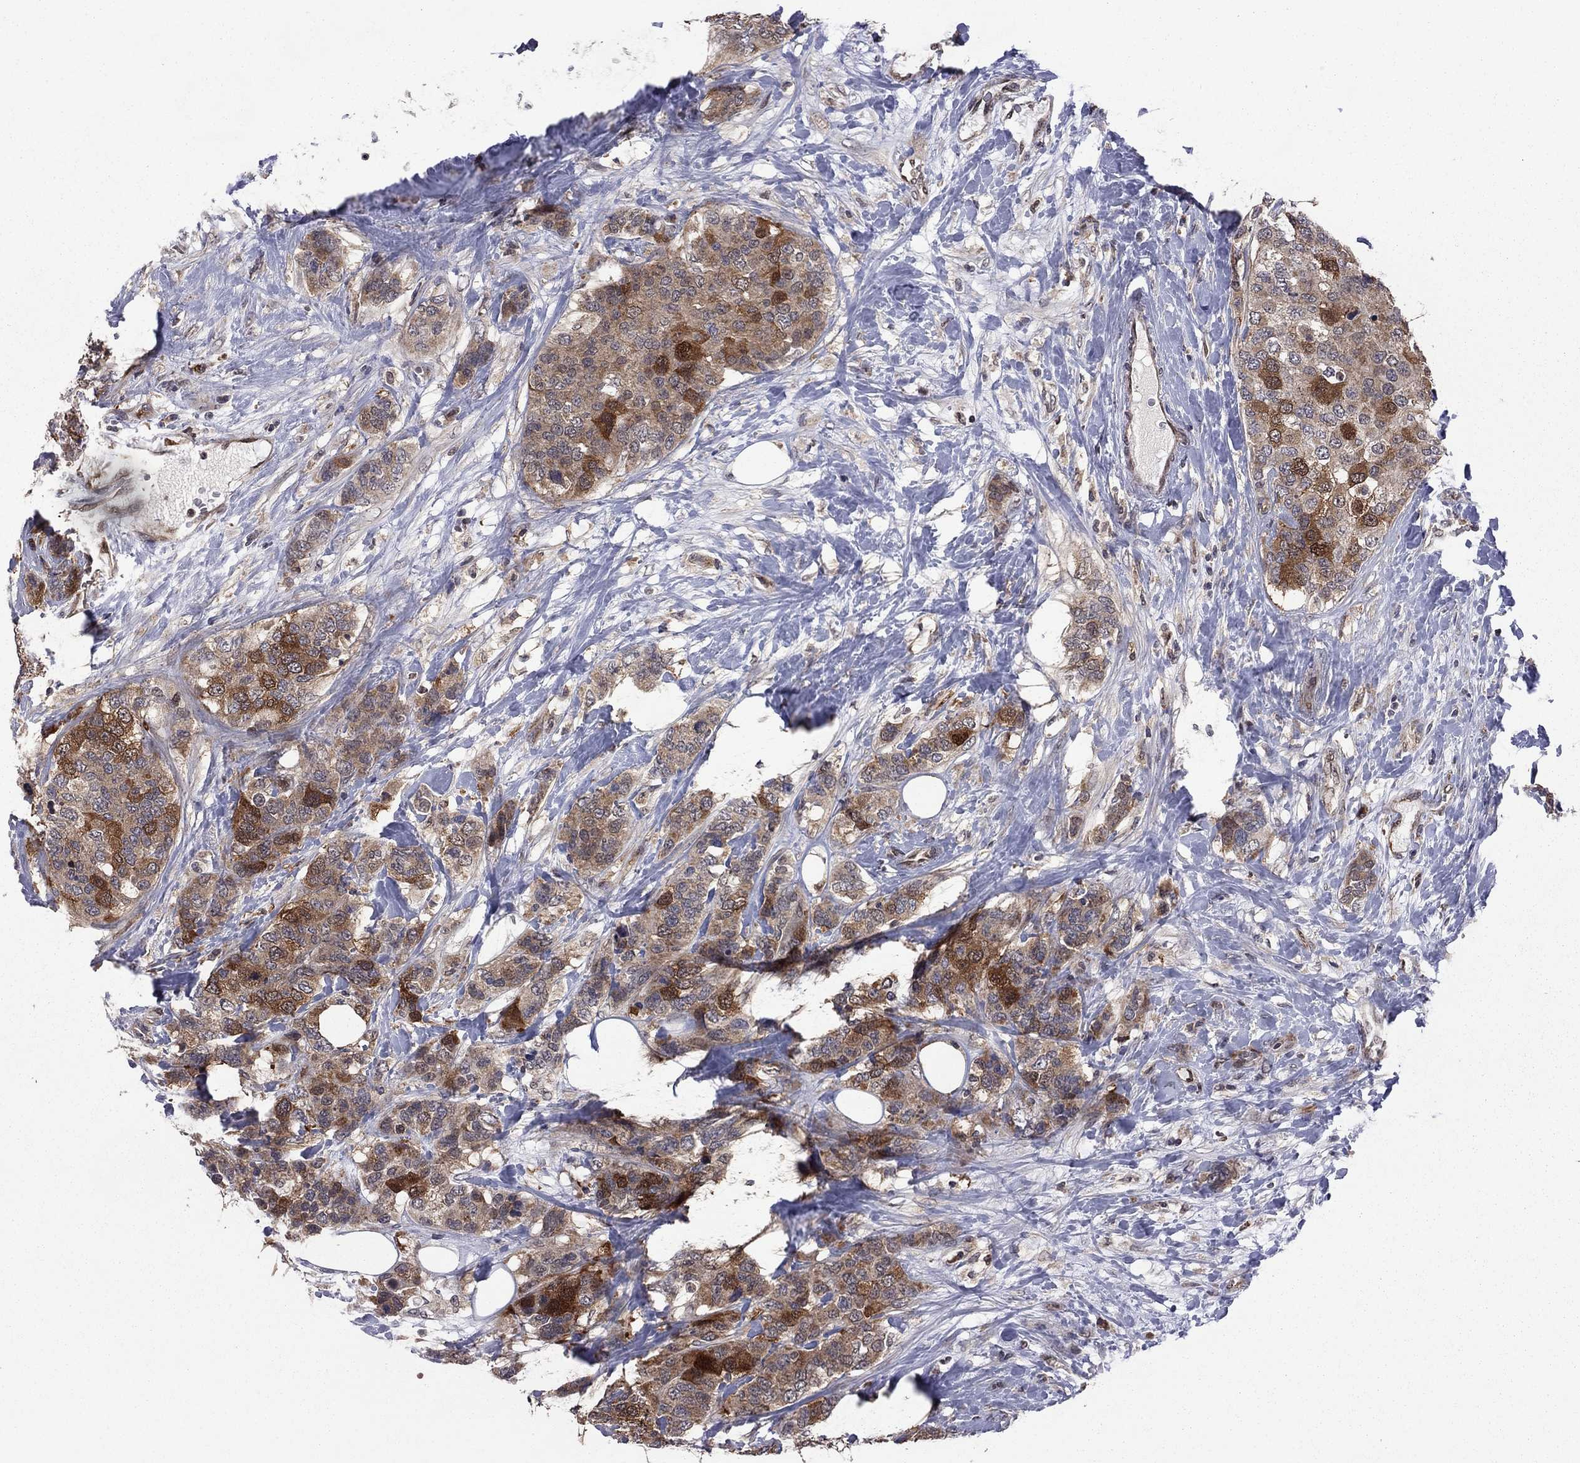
{"staining": {"intensity": "strong", "quantity": "<25%", "location": "cytoplasmic/membranous"}, "tissue": "breast cancer", "cell_type": "Tumor cells", "image_type": "cancer", "snomed": [{"axis": "morphology", "description": "Lobular carcinoma"}, {"axis": "topography", "description": "Breast"}], "caption": "This histopathology image demonstrates immunohistochemistry (IHC) staining of human lobular carcinoma (breast), with medium strong cytoplasmic/membranous expression in approximately <25% of tumor cells.", "gene": "GPAA1", "patient": {"sex": "female", "age": 59}}